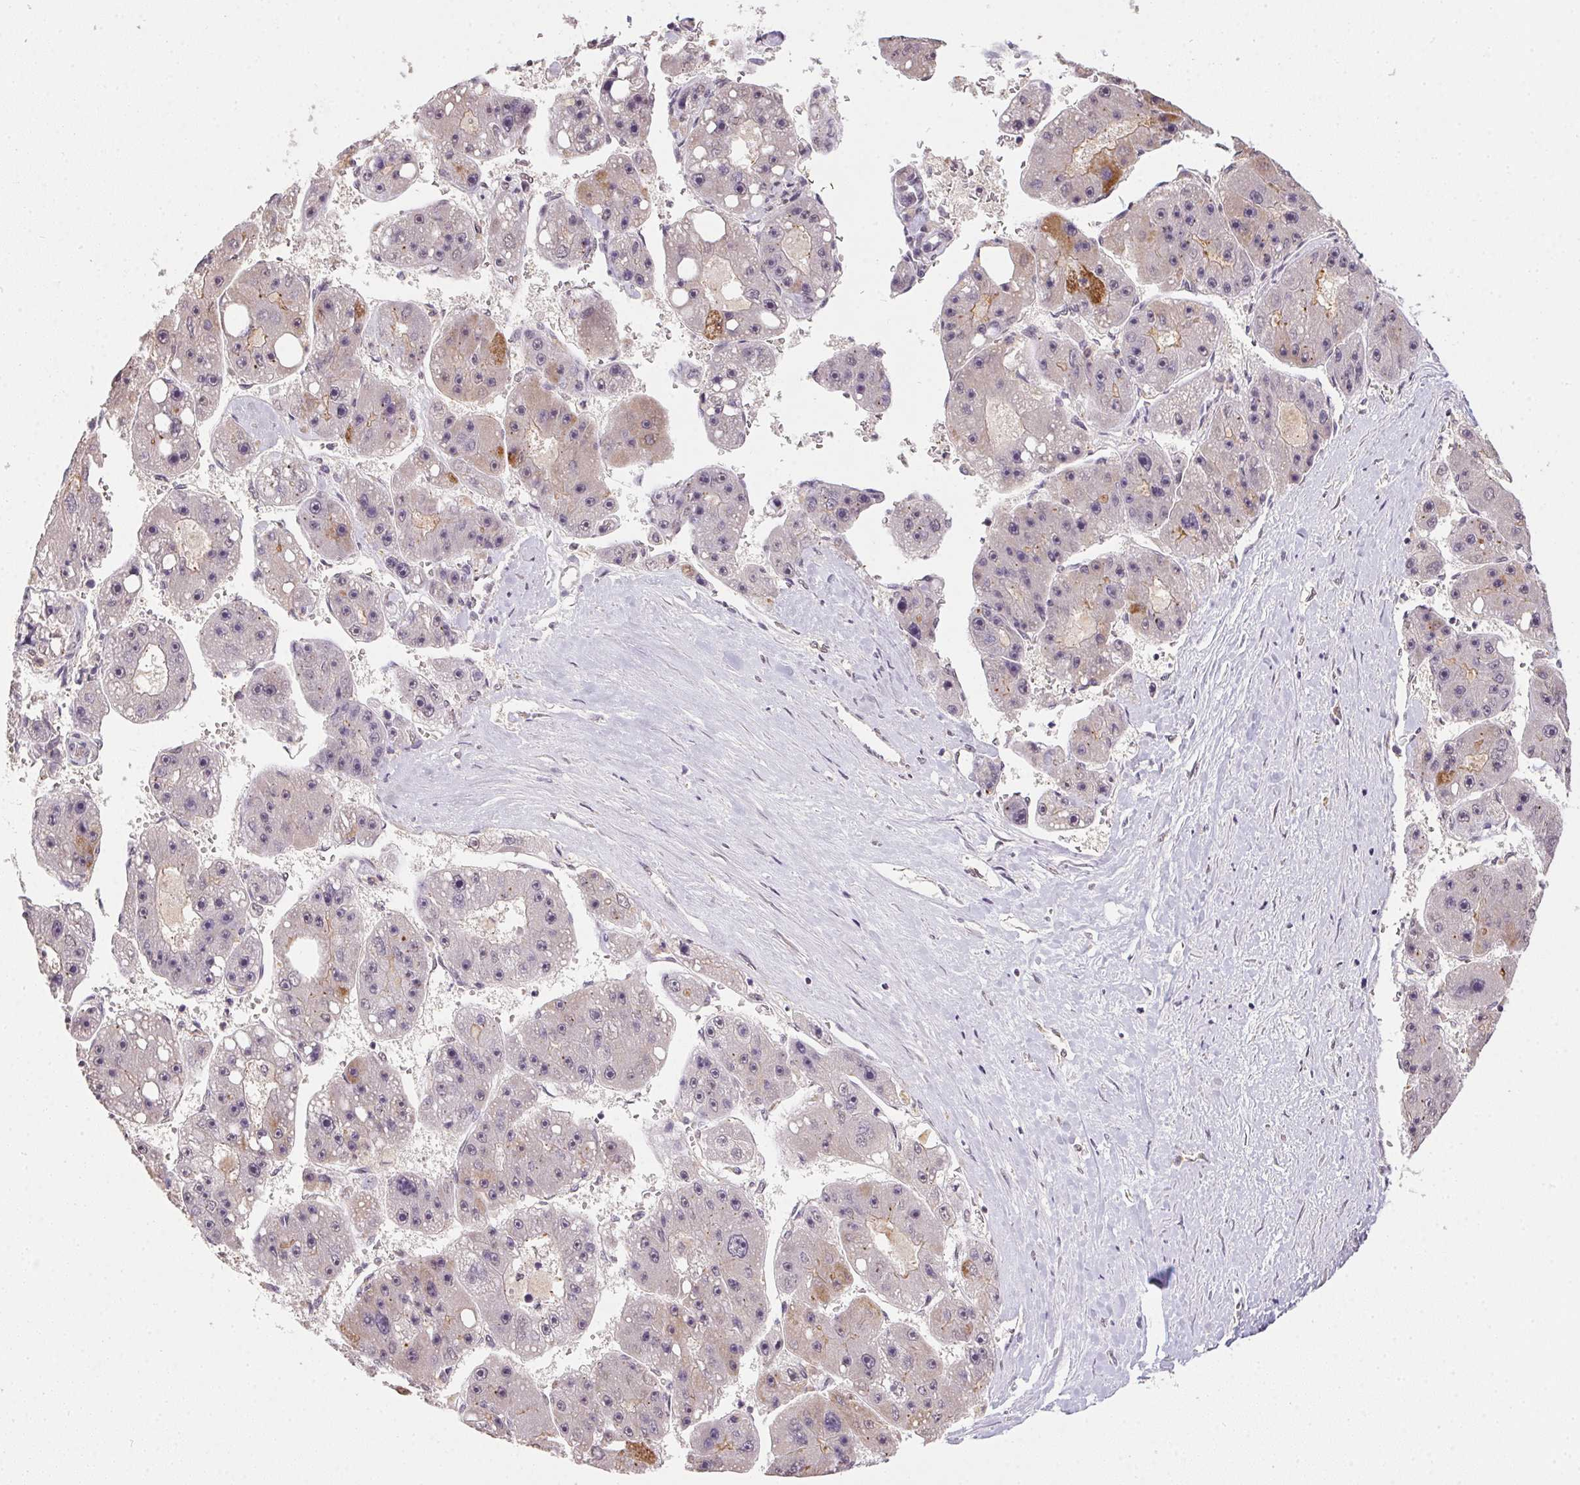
{"staining": {"intensity": "moderate", "quantity": "<25%", "location": "cytoplasmic/membranous"}, "tissue": "liver cancer", "cell_type": "Tumor cells", "image_type": "cancer", "snomed": [{"axis": "morphology", "description": "Carcinoma, Hepatocellular, NOS"}, {"axis": "topography", "description": "Liver"}], "caption": "IHC staining of hepatocellular carcinoma (liver), which shows low levels of moderate cytoplasmic/membranous staining in about <25% of tumor cells indicating moderate cytoplasmic/membranous protein positivity. The staining was performed using DAB (brown) for protein detection and nuclei were counterstained in hematoxylin (blue).", "gene": "PPP4R4", "patient": {"sex": "female", "age": 61}}